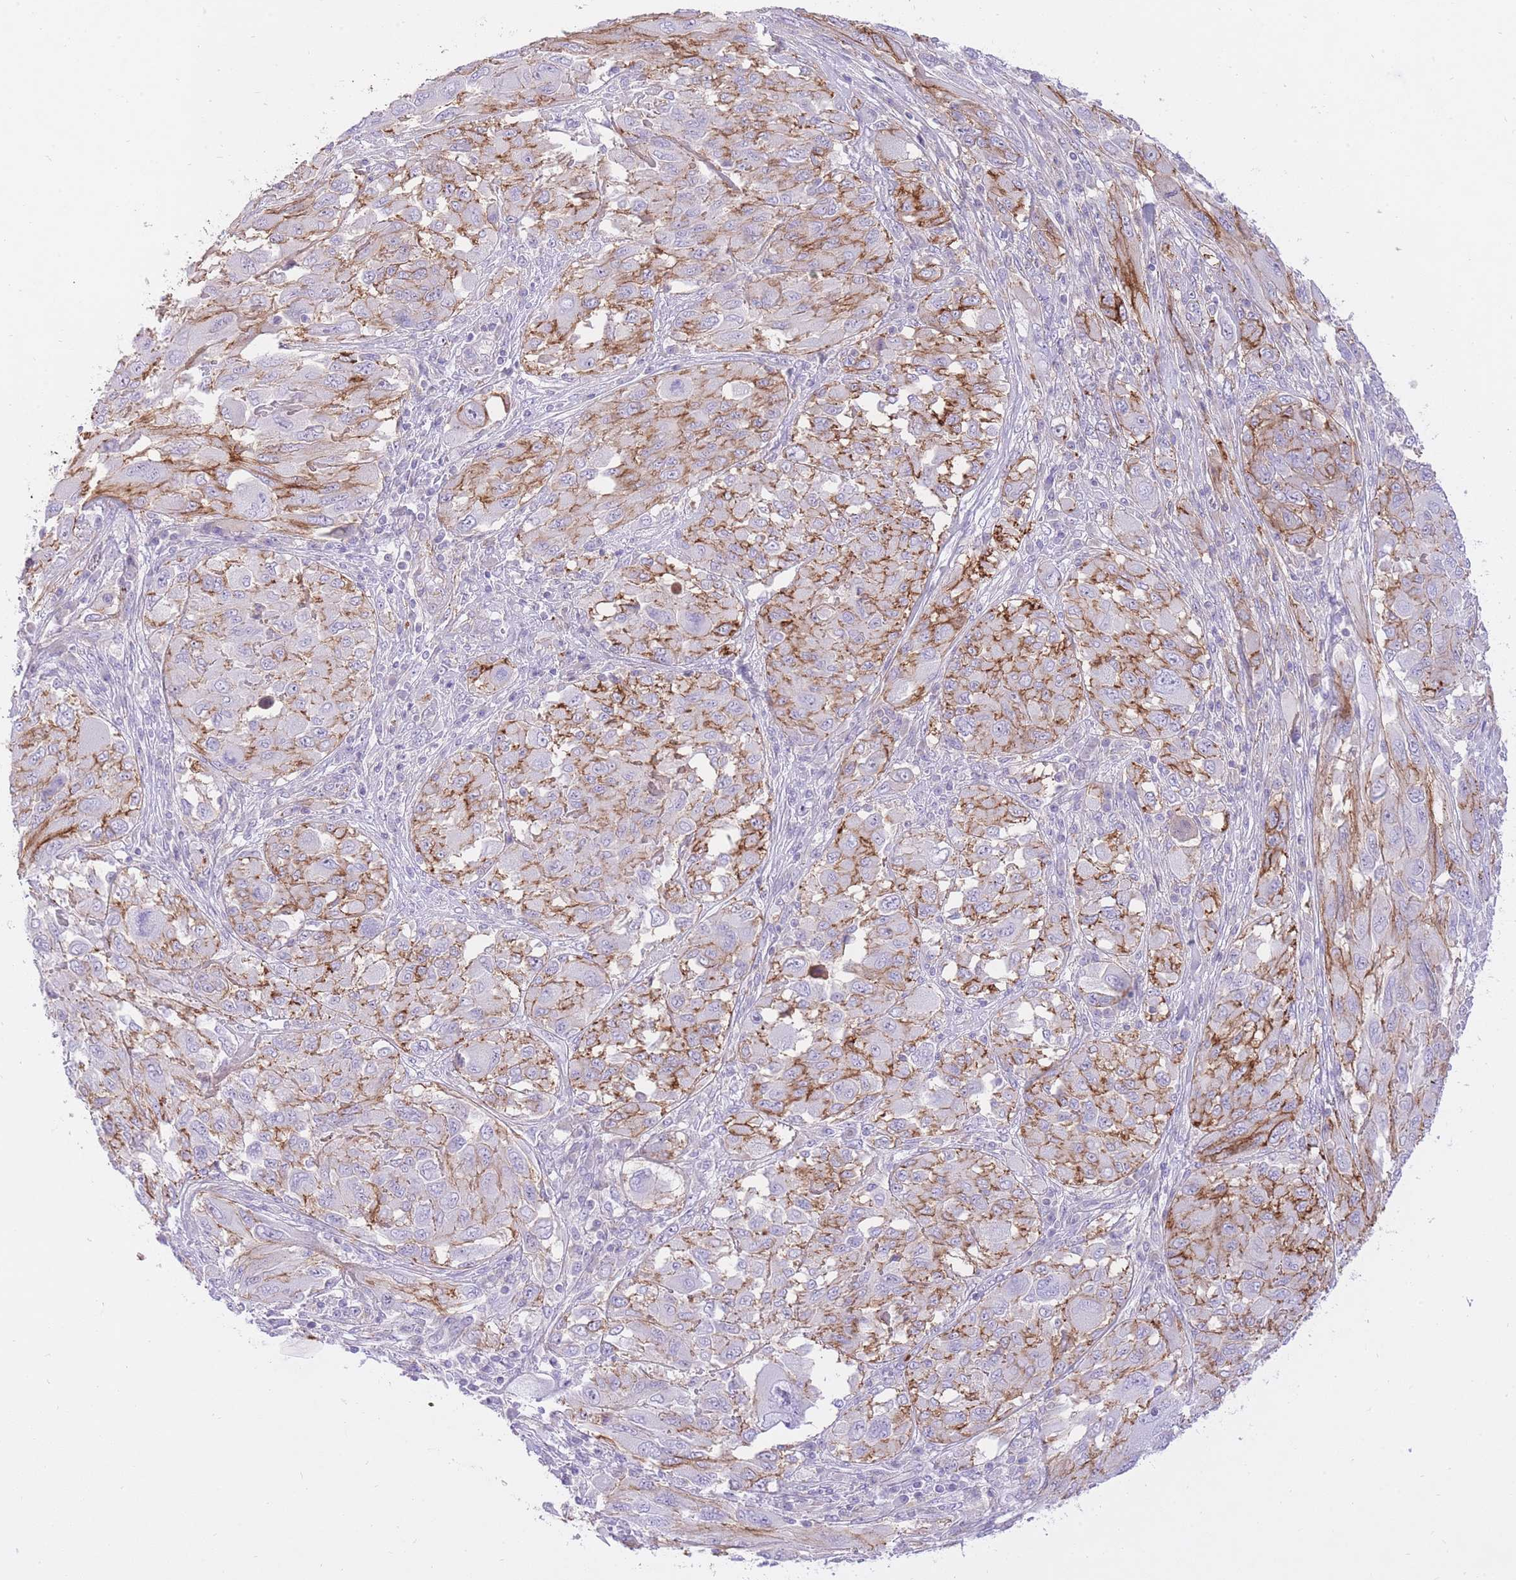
{"staining": {"intensity": "negative", "quantity": "none", "location": "none"}, "tissue": "melanoma", "cell_type": "Tumor cells", "image_type": "cancer", "snomed": [{"axis": "morphology", "description": "Malignant melanoma, NOS"}, {"axis": "topography", "description": "Skin"}], "caption": "Human melanoma stained for a protein using IHC exhibits no expression in tumor cells.", "gene": "HRG", "patient": {"sex": "female", "age": 91}}